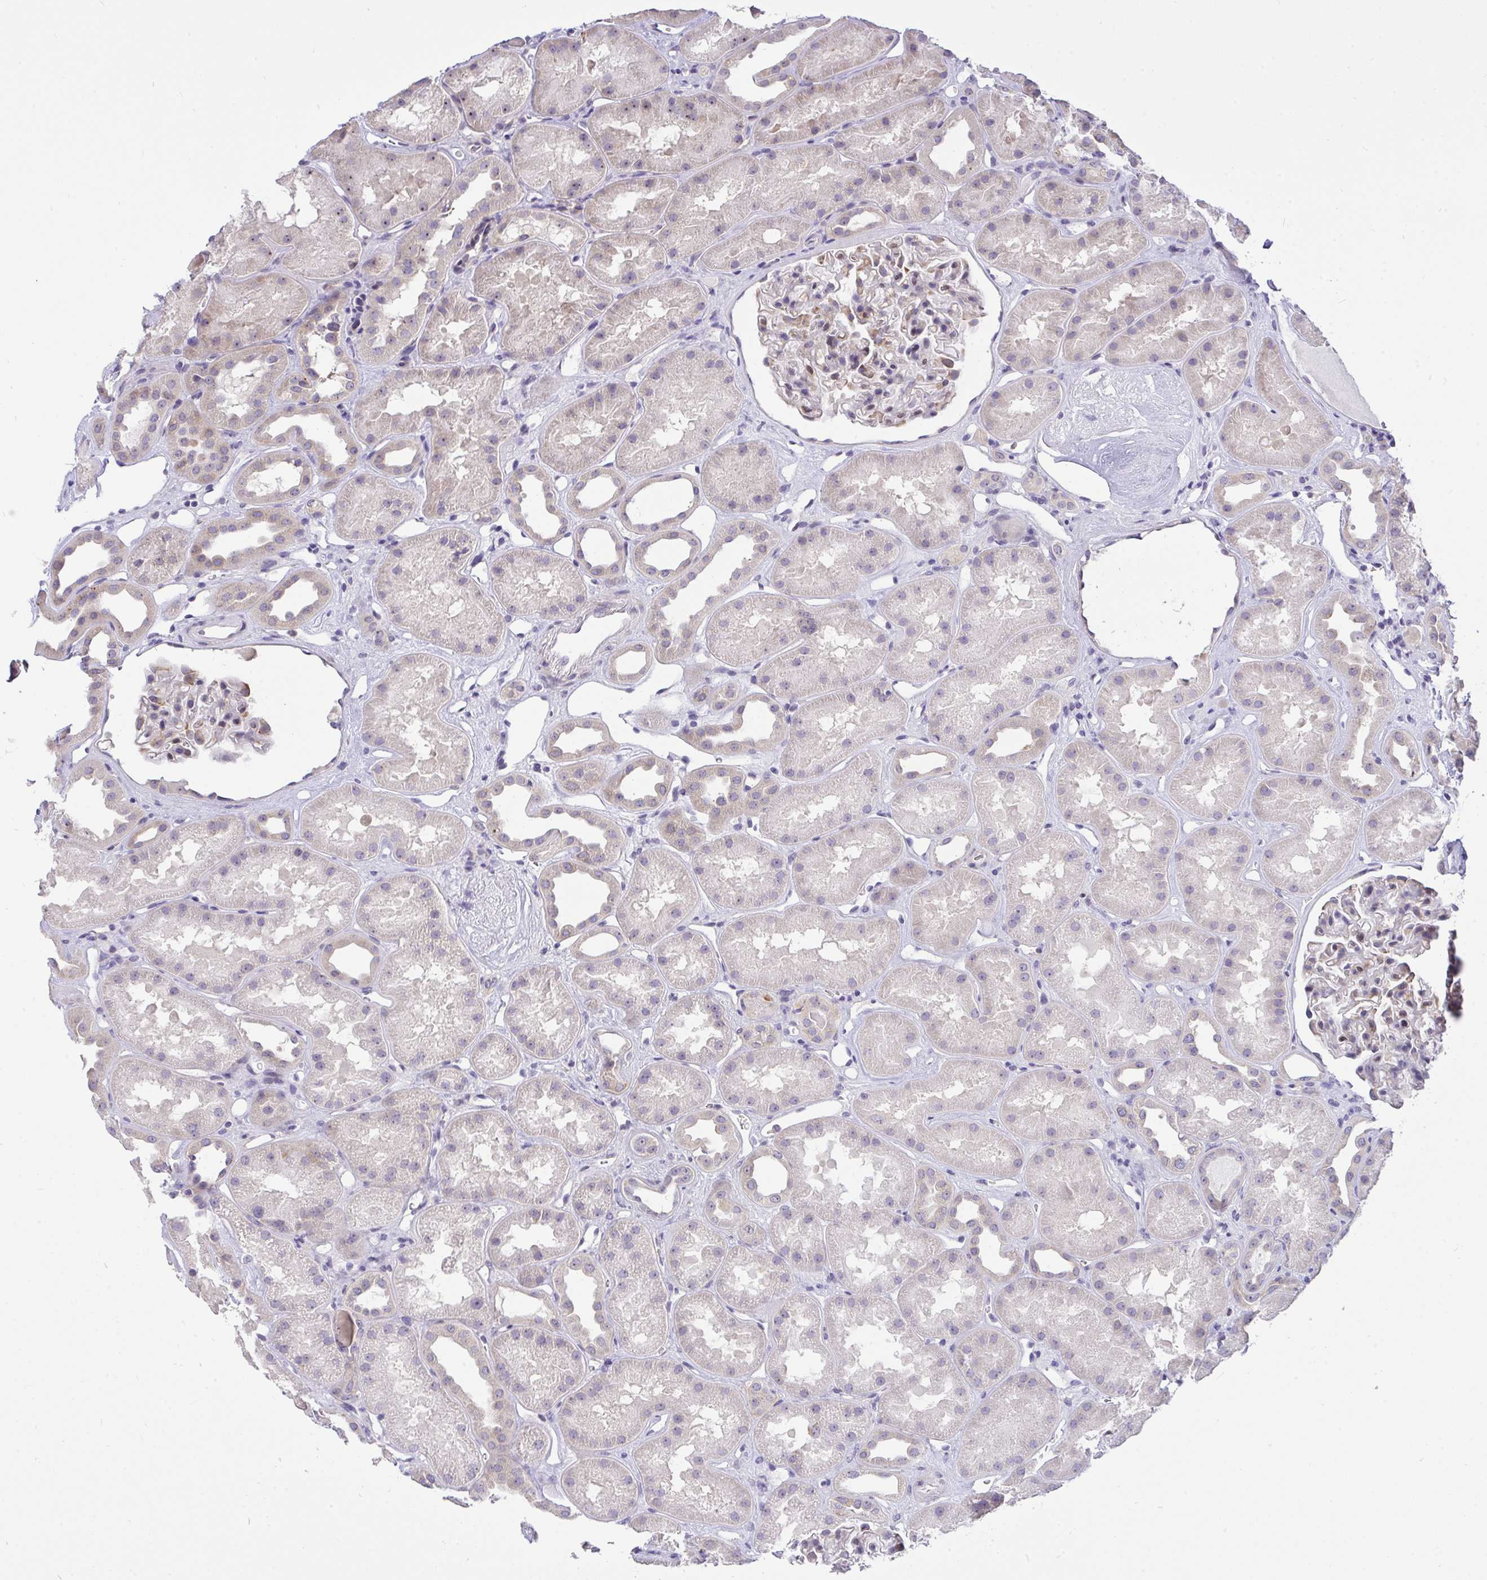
{"staining": {"intensity": "weak", "quantity": "<25%", "location": "cytoplasmic/membranous"}, "tissue": "kidney", "cell_type": "Cells in glomeruli", "image_type": "normal", "snomed": [{"axis": "morphology", "description": "Normal tissue, NOS"}, {"axis": "topography", "description": "Kidney"}], "caption": "A high-resolution photomicrograph shows immunohistochemistry staining of benign kidney, which displays no significant staining in cells in glomeruli.", "gene": "VGLL3", "patient": {"sex": "male", "age": 61}}